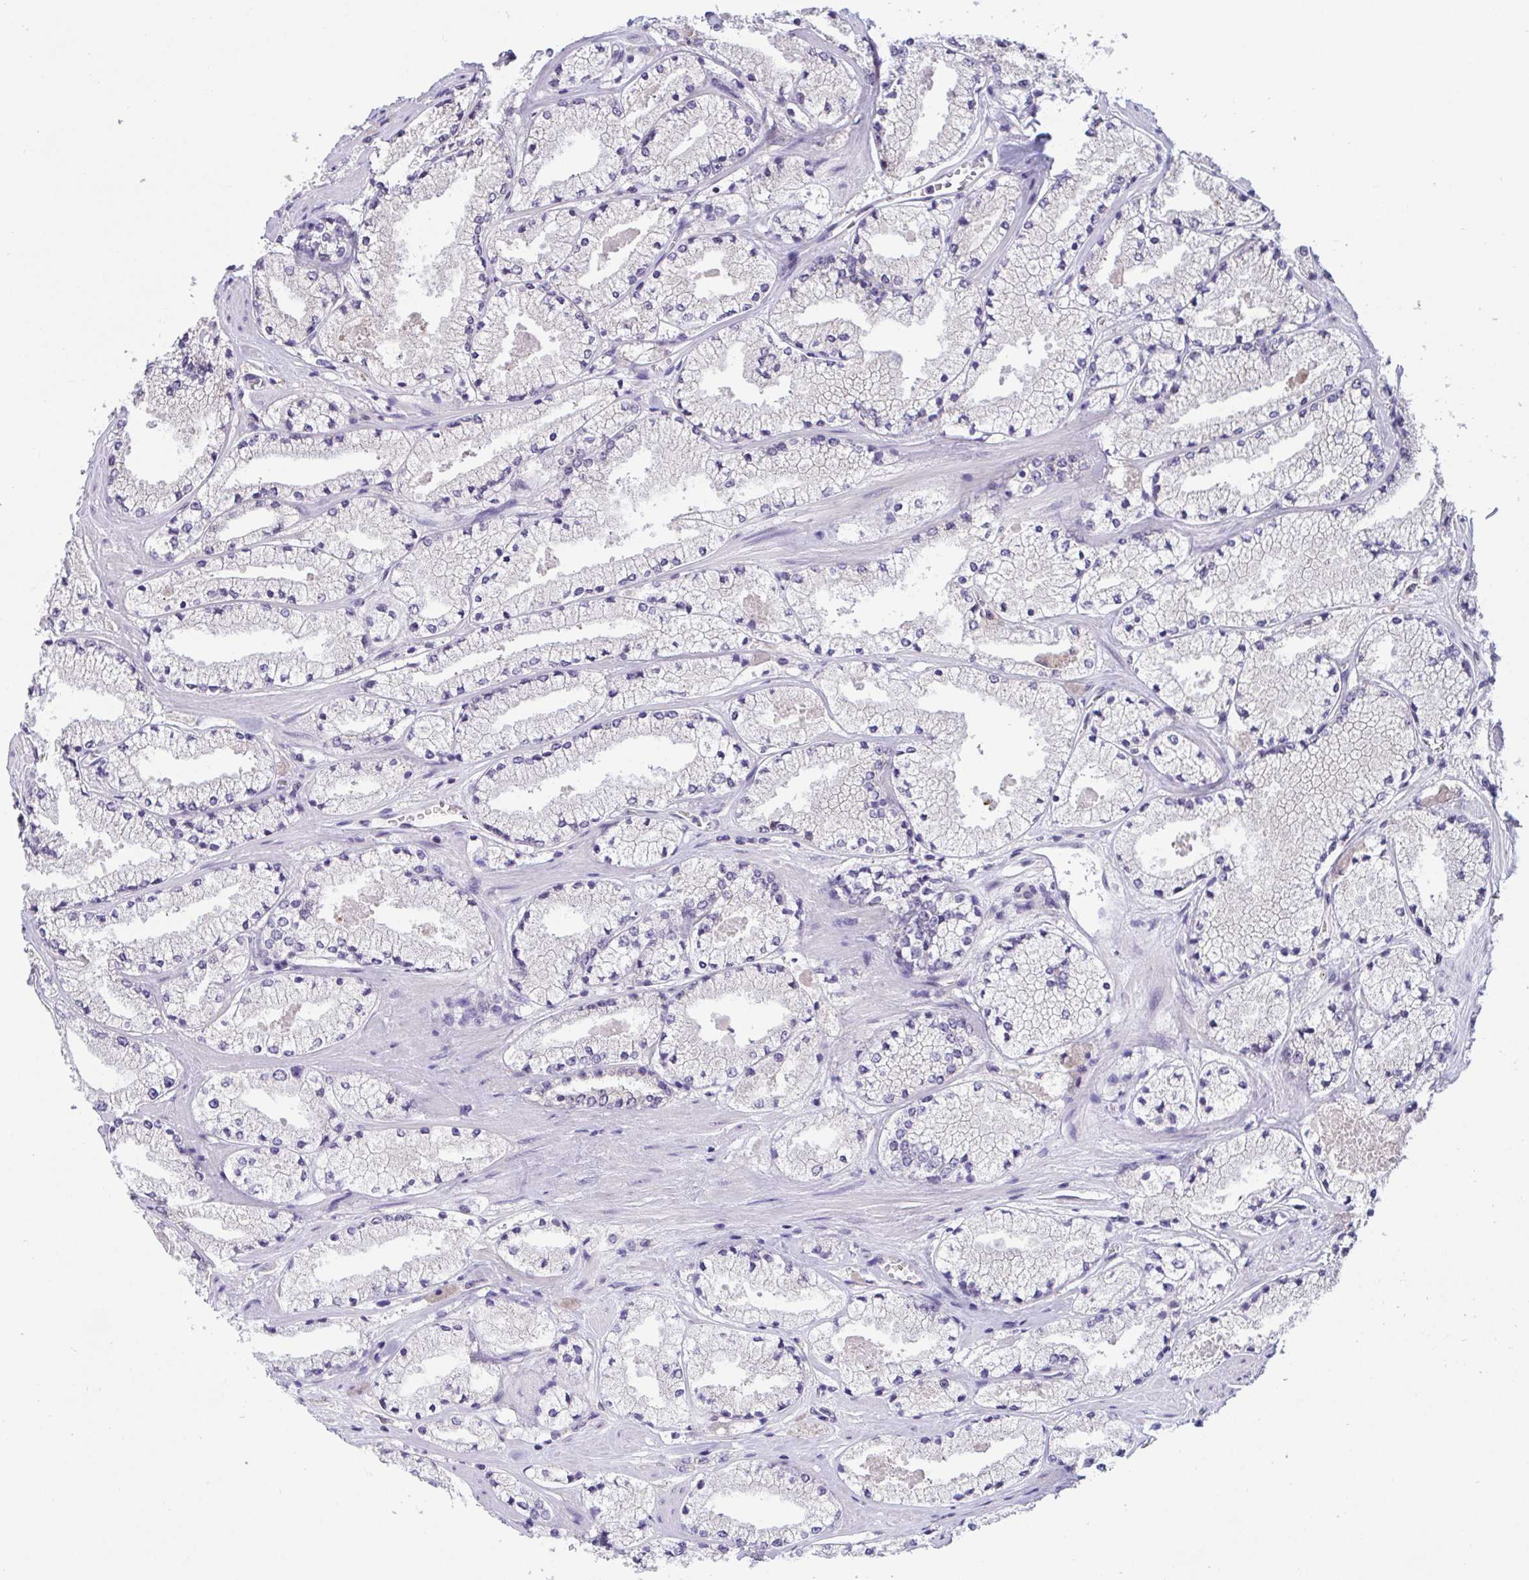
{"staining": {"intensity": "negative", "quantity": "none", "location": "none"}, "tissue": "prostate cancer", "cell_type": "Tumor cells", "image_type": "cancer", "snomed": [{"axis": "morphology", "description": "Adenocarcinoma, High grade"}, {"axis": "topography", "description": "Prostate"}], "caption": "This is an IHC image of prostate cancer. There is no positivity in tumor cells.", "gene": "ZNF444", "patient": {"sex": "male", "age": 63}}